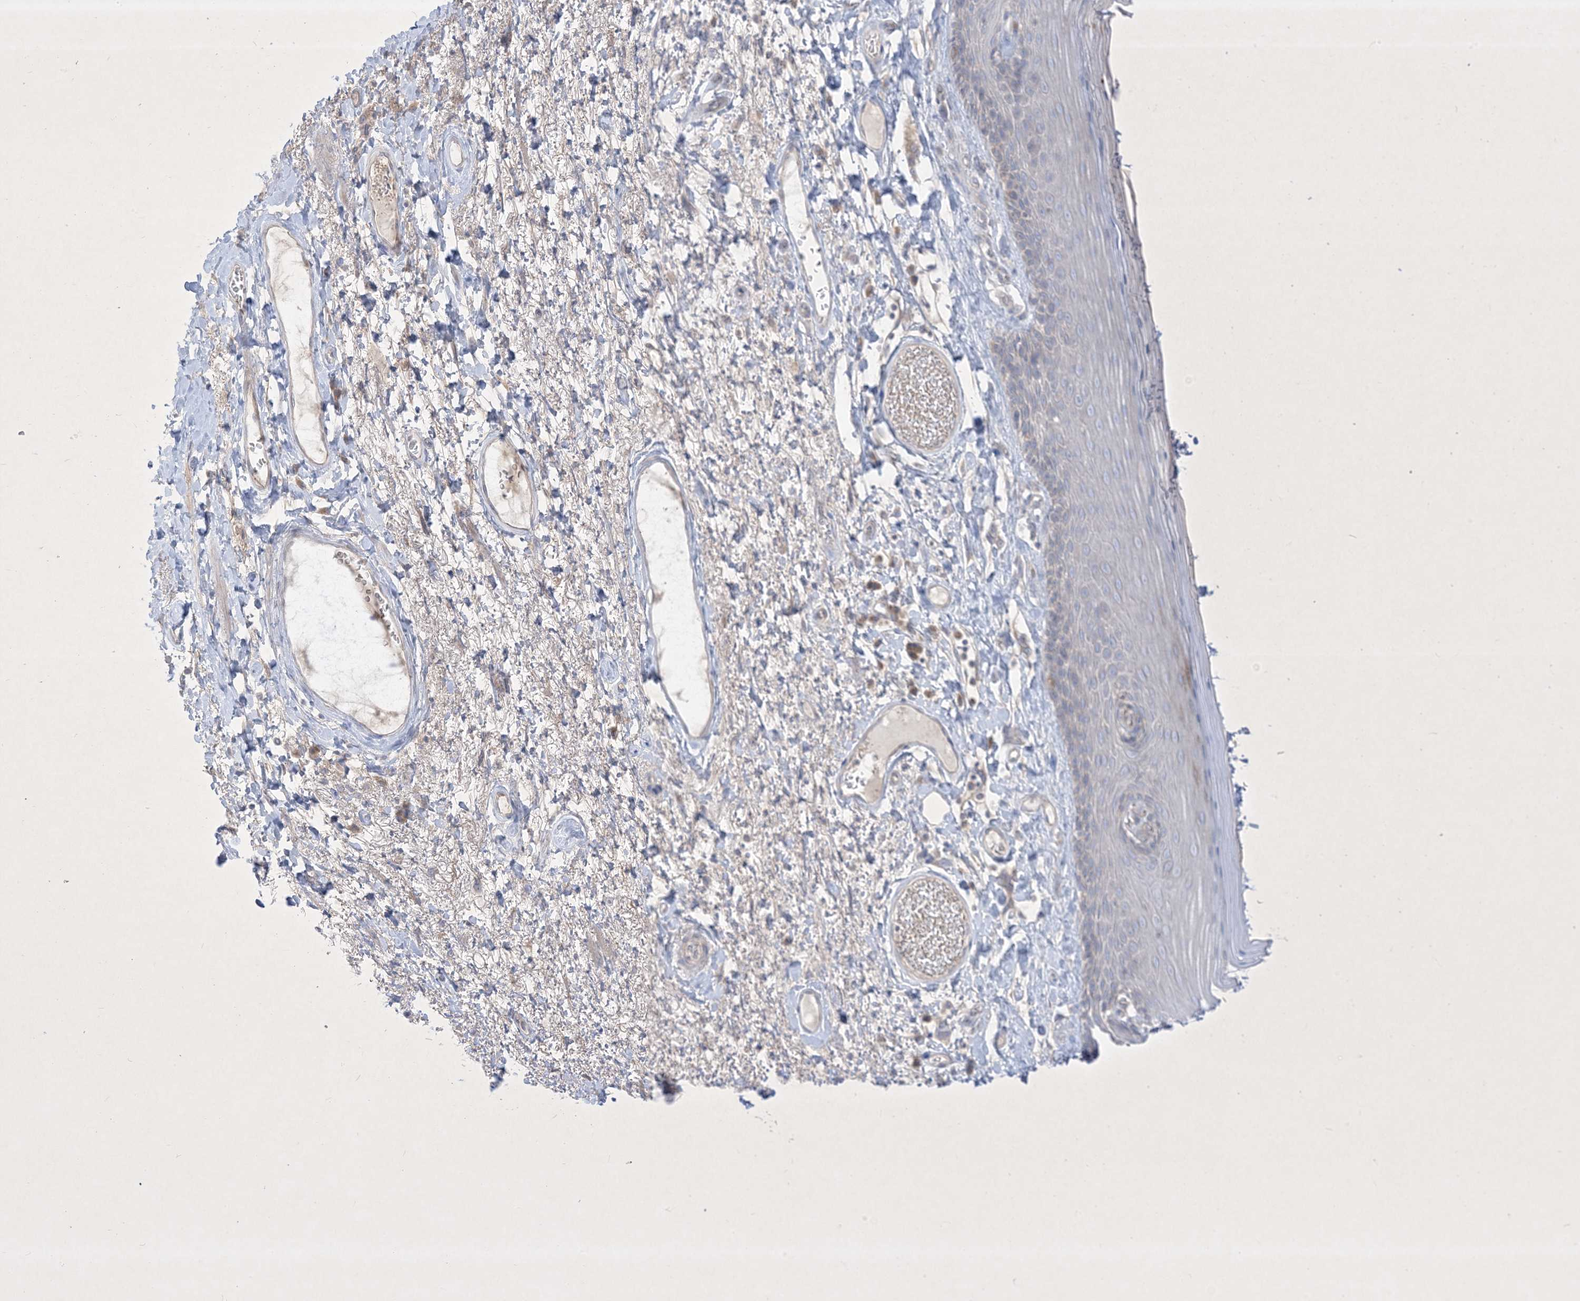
{"staining": {"intensity": "moderate", "quantity": "<25%", "location": "cytoplasmic/membranous"}, "tissue": "skin", "cell_type": "Epidermal cells", "image_type": "normal", "snomed": [{"axis": "morphology", "description": "Normal tissue, NOS"}, {"axis": "topography", "description": "Anal"}], "caption": "An image of skin stained for a protein reveals moderate cytoplasmic/membranous brown staining in epidermal cells.", "gene": "PLEKHA3", "patient": {"sex": "male", "age": 69}}